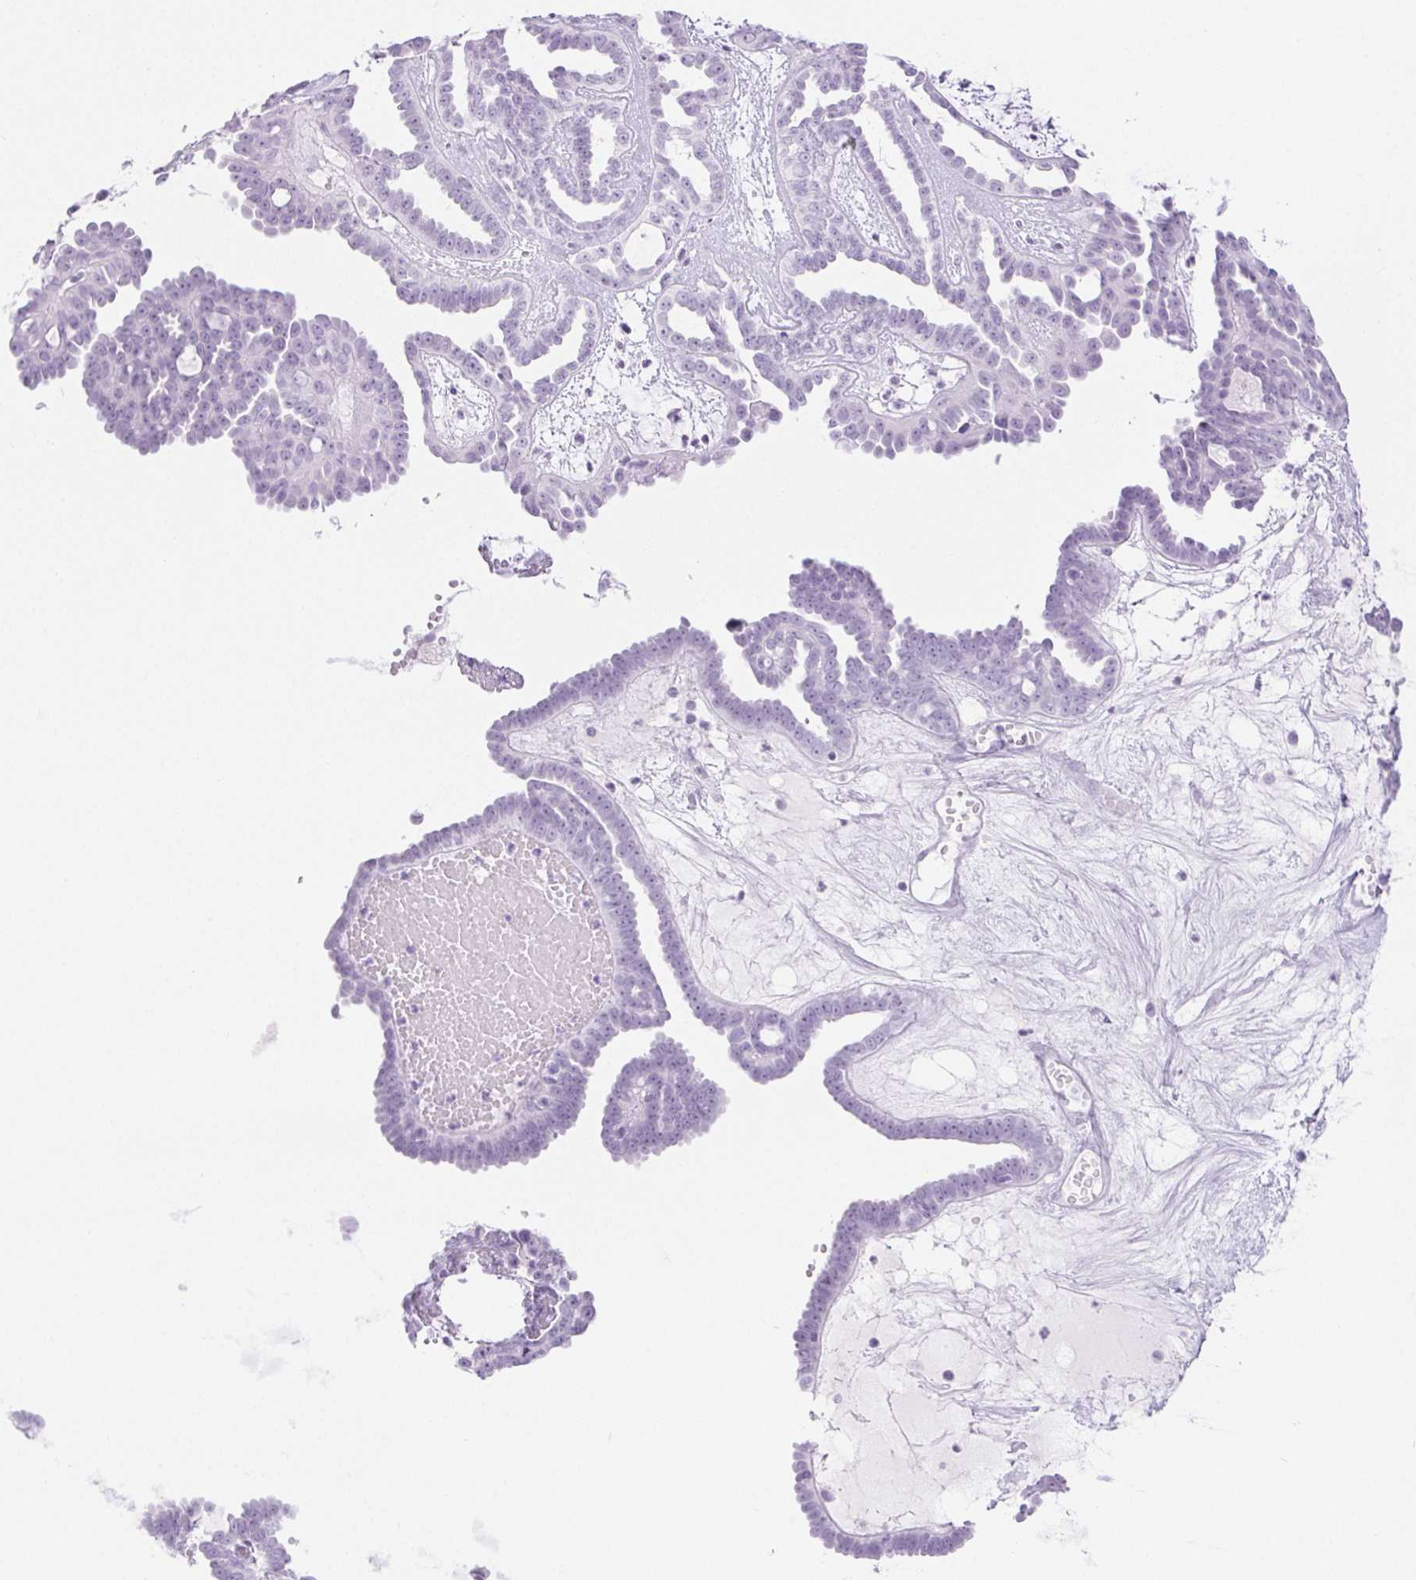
{"staining": {"intensity": "negative", "quantity": "none", "location": "none"}, "tissue": "ovarian cancer", "cell_type": "Tumor cells", "image_type": "cancer", "snomed": [{"axis": "morphology", "description": "Cystadenocarcinoma, serous, NOS"}, {"axis": "topography", "description": "Ovary"}], "caption": "Protein analysis of ovarian cancer (serous cystadenocarcinoma) exhibits no significant expression in tumor cells.", "gene": "SPRR3", "patient": {"sex": "female", "age": 71}}